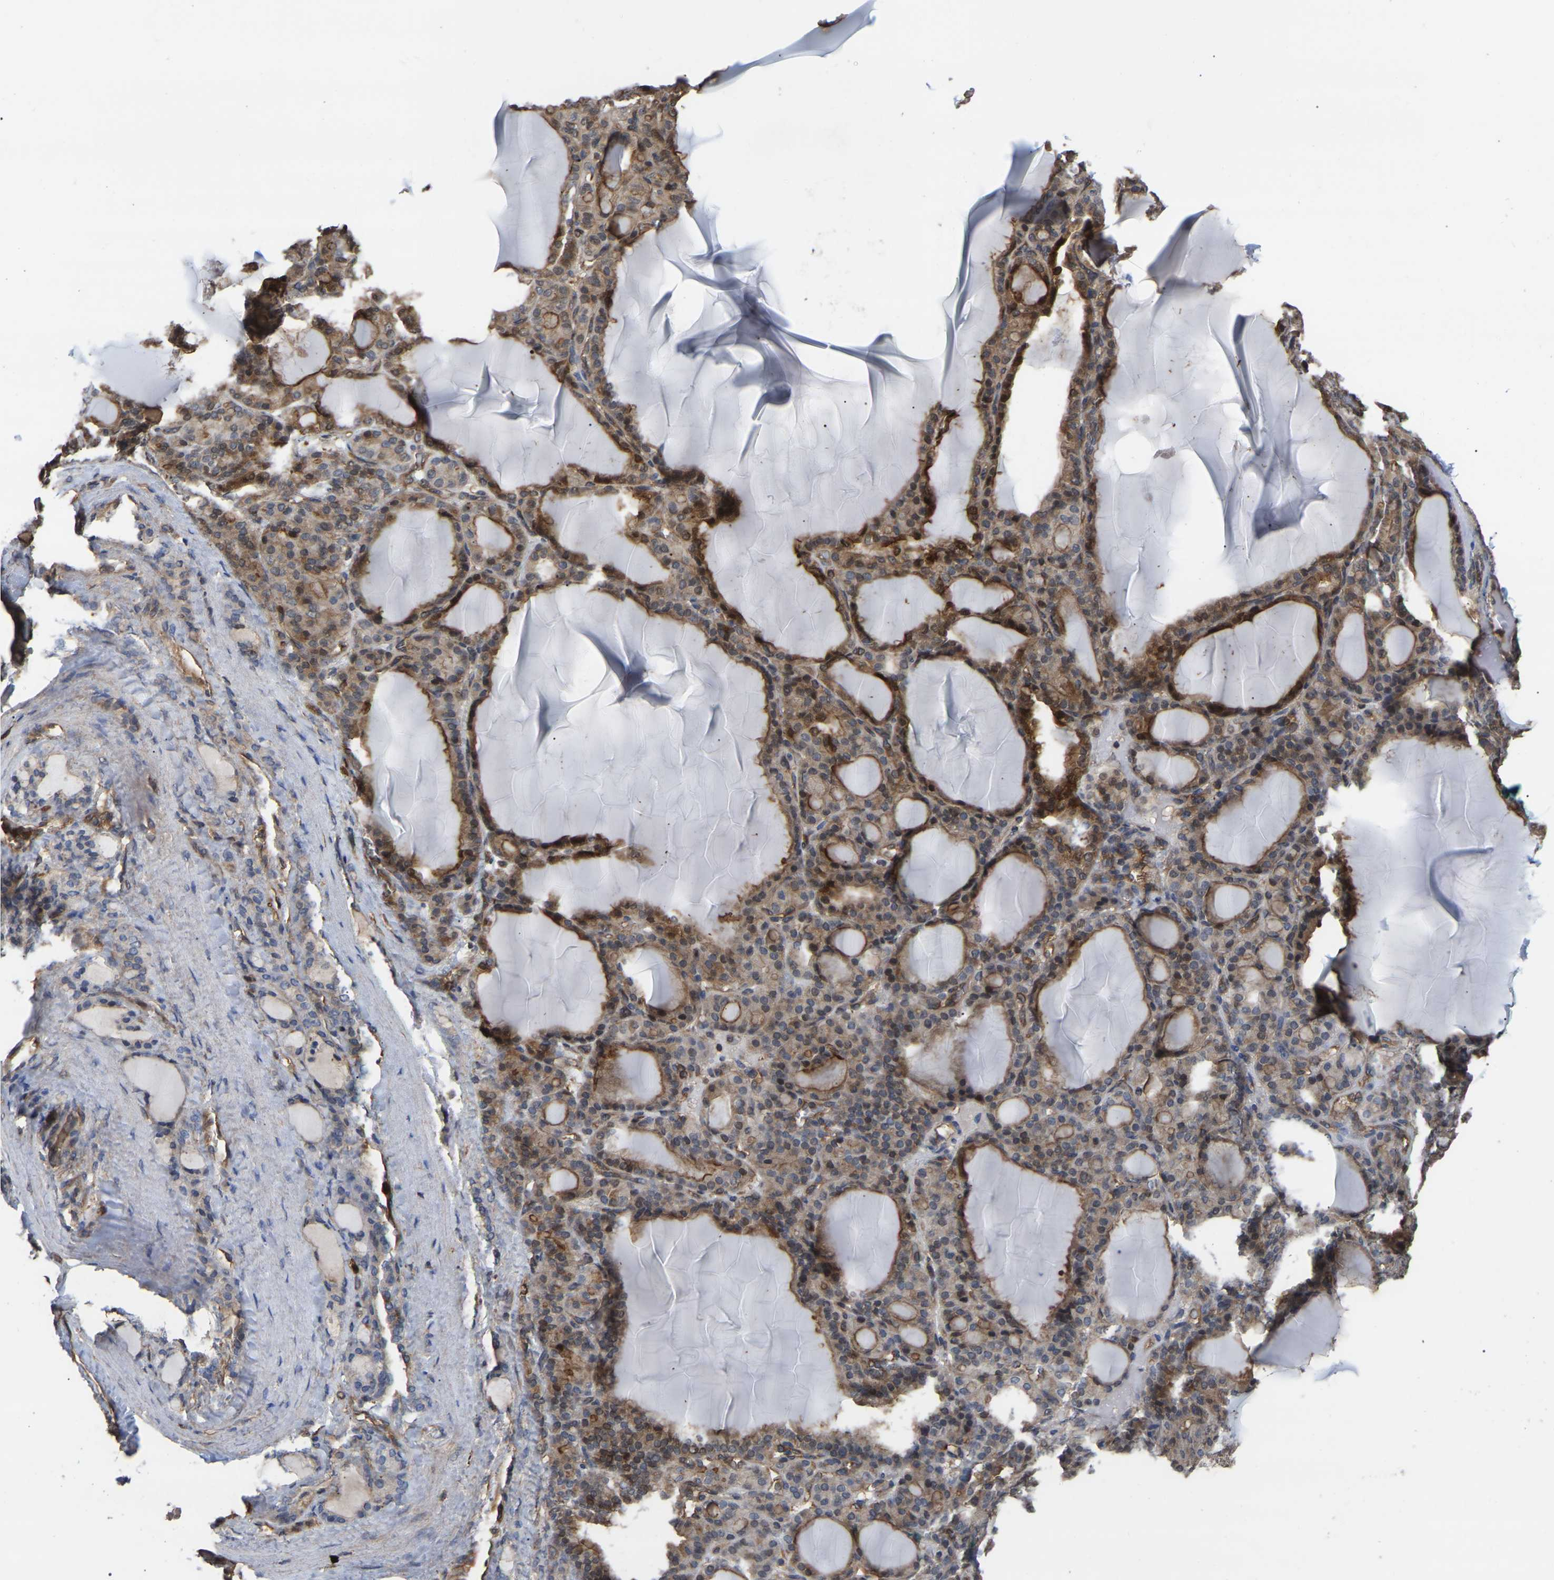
{"staining": {"intensity": "moderate", "quantity": ">75%", "location": "cytoplasmic/membranous"}, "tissue": "thyroid gland", "cell_type": "Glandular cells", "image_type": "normal", "snomed": [{"axis": "morphology", "description": "Normal tissue, NOS"}, {"axis": "topography", "description": "Thyroid gland"}], "caption": "Thyroid gland was stained to show a protein in brown. There is medium levels of moderate cytoplasmic/membranous expression in approximately >75% of glandular cells.", "gene": "CIT", "patient": {"sex": "female", "age": 28}}